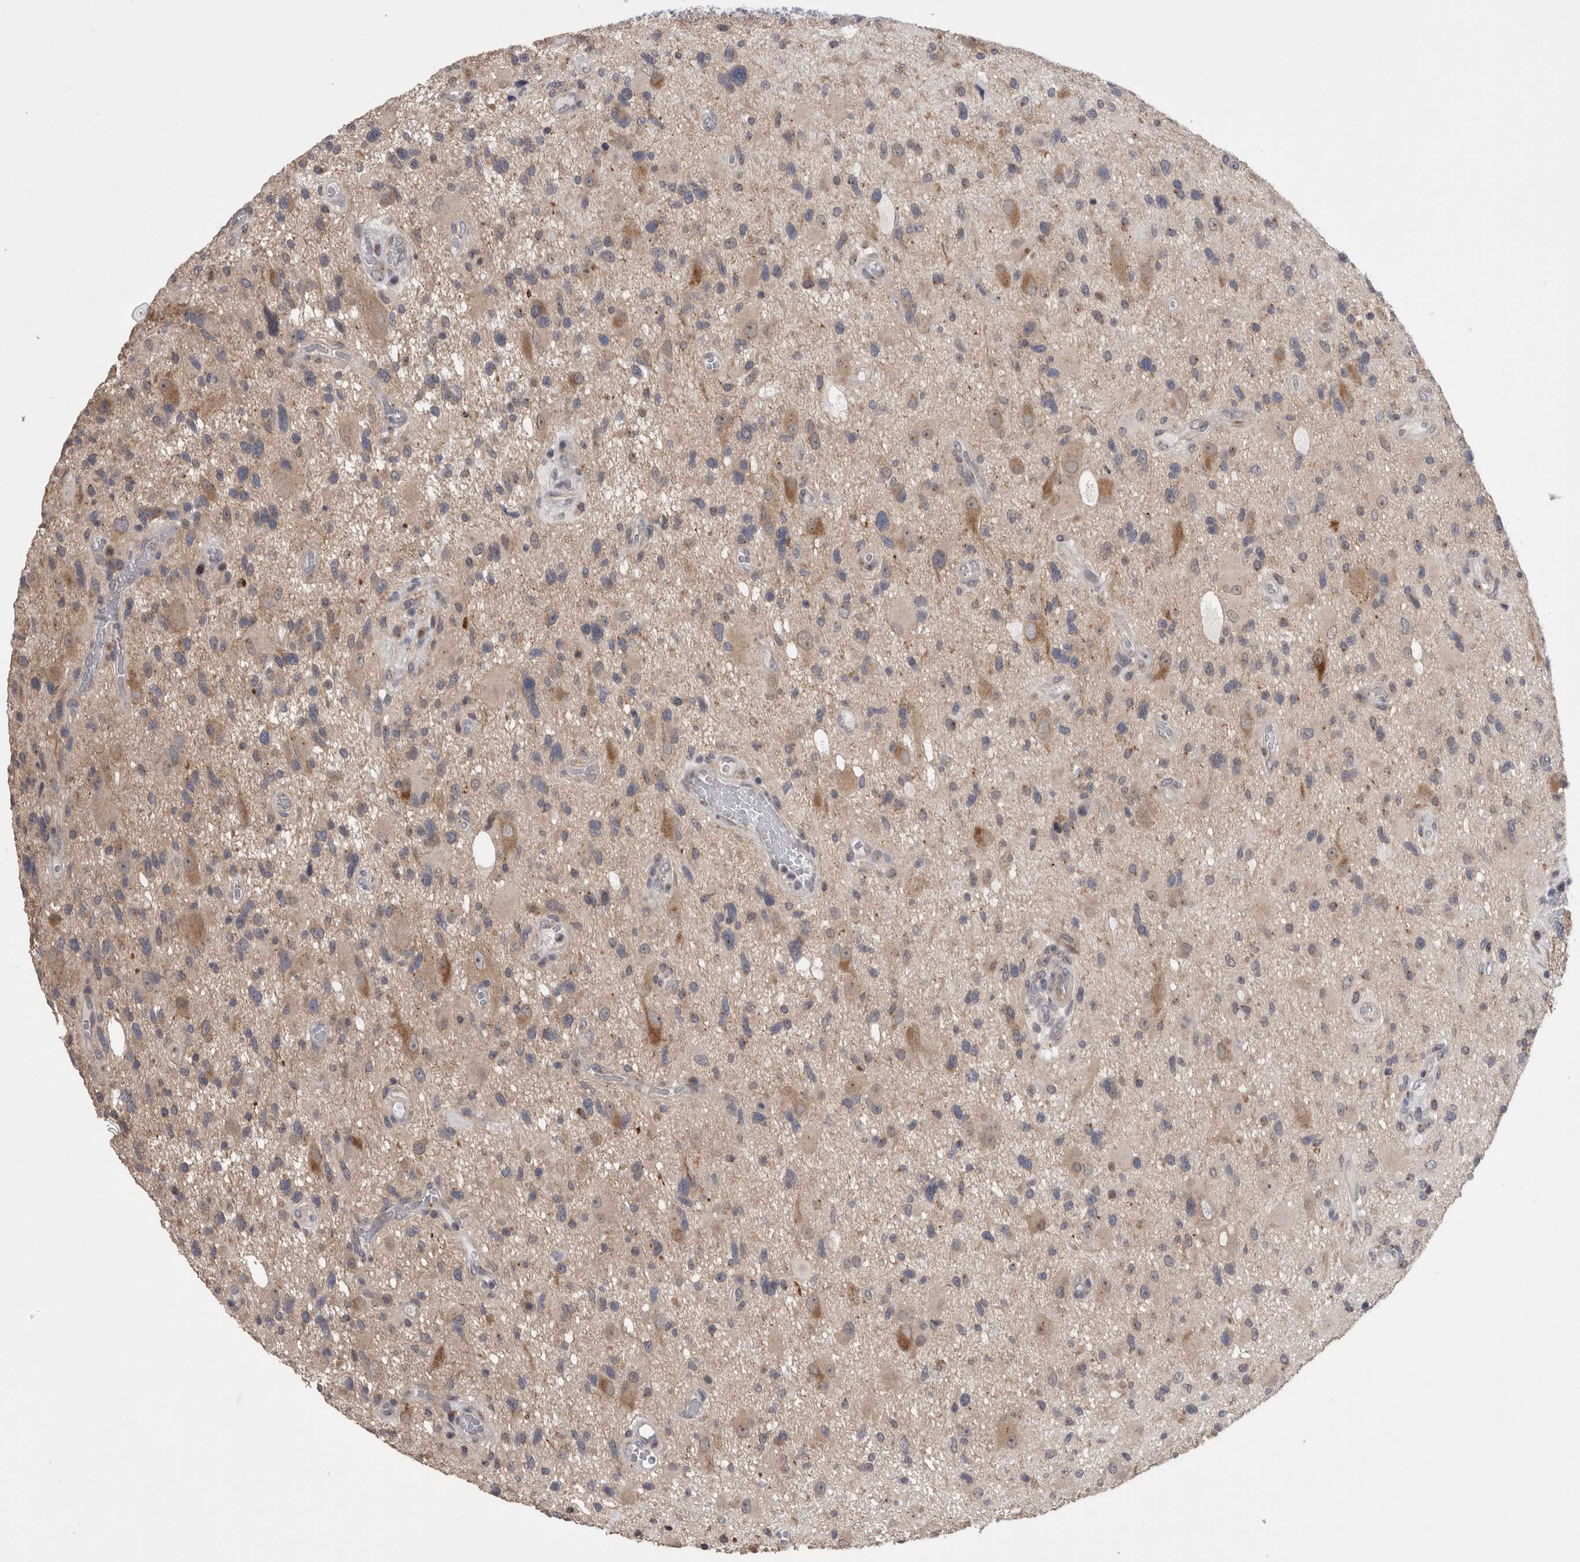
{"staining": {"intensity": "negative", "quantity": "none", "location": "none"}, "tissue": "glioma", "cell_type": "Tumor cells", "image_type": "cancer", "snomed": [{"axis": "morphology", "description": "Glioma, malignant, High grade"}, {"axis": "topography", "description": "Brain"}], "caption": "A high-resolution image shows IHC staining of glioma, which reveals no significant positivity in tumor cells.", "gene": "DCTN6", "patient": {"sex": "male", "age": 33}}